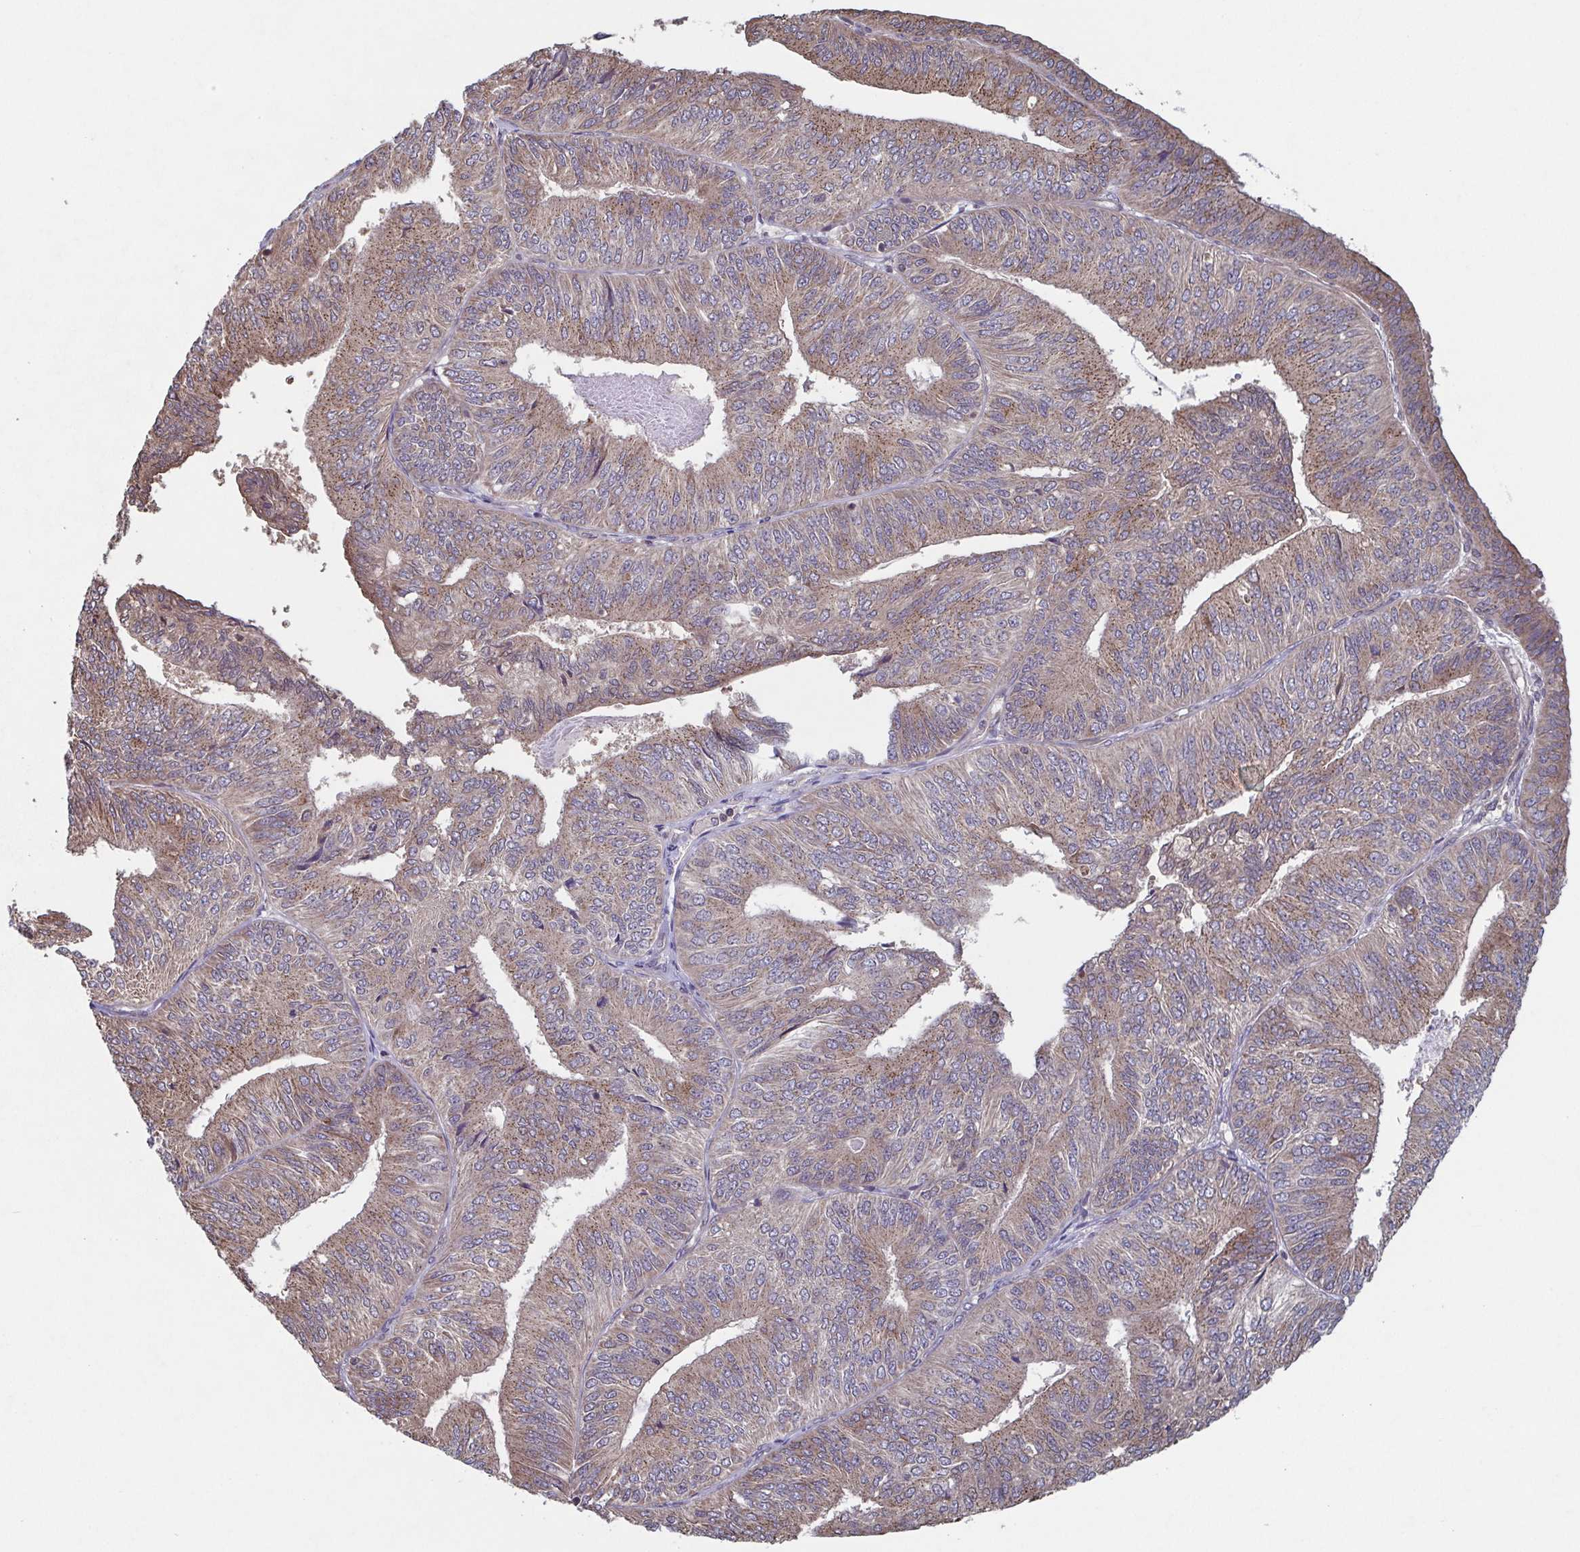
{"staining": {"intensity": "weak", "quantity": ">75%", "location": "cytoplasmic/membranous"}, "tissue": "endometrial cancer", "cell_type": "Tumor cells", "image_type": "cancer", "snomed": [{"axis": "morphology", "description": "Adenocarcinoma, NOS"}, {"axis": "topography", "description": "Endometrium"}], "caption": "High-magnification brightfield microscopy of endometrial adenocarcinoma stained with DAB (3,3'-diaminobenzidine) (brown) and counterstained with hematoxylin (blue). tumor cells exhibit weak cytoplasmic/membranous expression is appreciated in approximately>75% of cells.", "gene": "COPB1", "patient": {"sex": "female", "age": 58}}